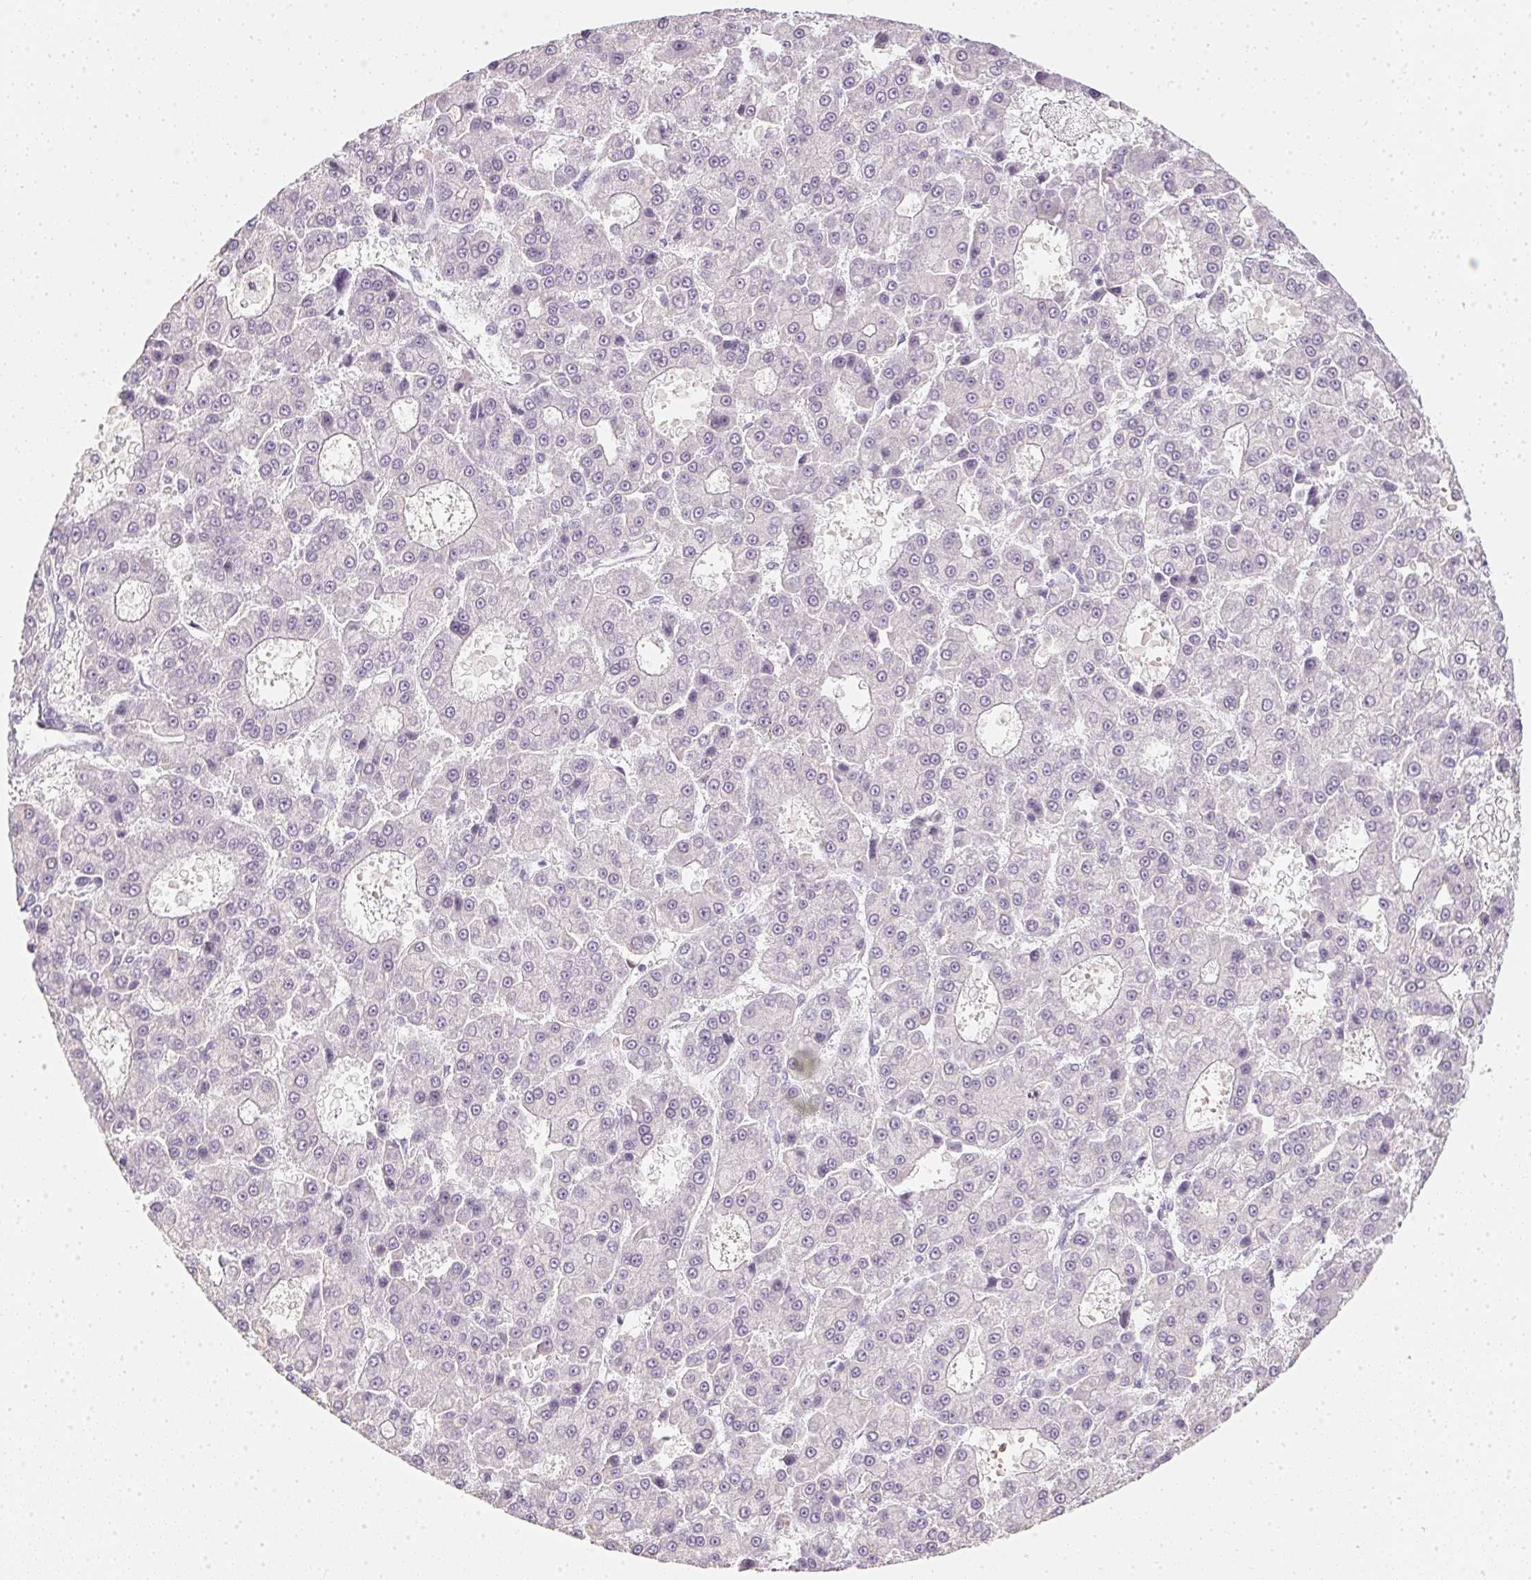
{"staining": {"intensity": "negative", "quantity": "none", "location": "none"}, "tissue": "liver cancer", "cell_type": "Tumor cells", "image_type": "cancer", "snomed": [{"axis": "morphology", "description": "Carcinoma, Hepatocellular, NOS"}, {"axis": "topography", "description": "Liver"}], "caption": "An immunohistochemistry (IHC) micrograph of liver cancer (hepatocellular carcinoma) is shown. There is no staining in tumor cells of liver cancer (hepatocellular carcinoma). The staining was performed using DAB (3,3'-diaminobenzidine) to visualize the protein expression in brown, while the nuclei were stained in blue with hematoxylin (Magnification: 20x).", "gene": "TMEM72", "patient": {"sex": "male", "age": 70}}